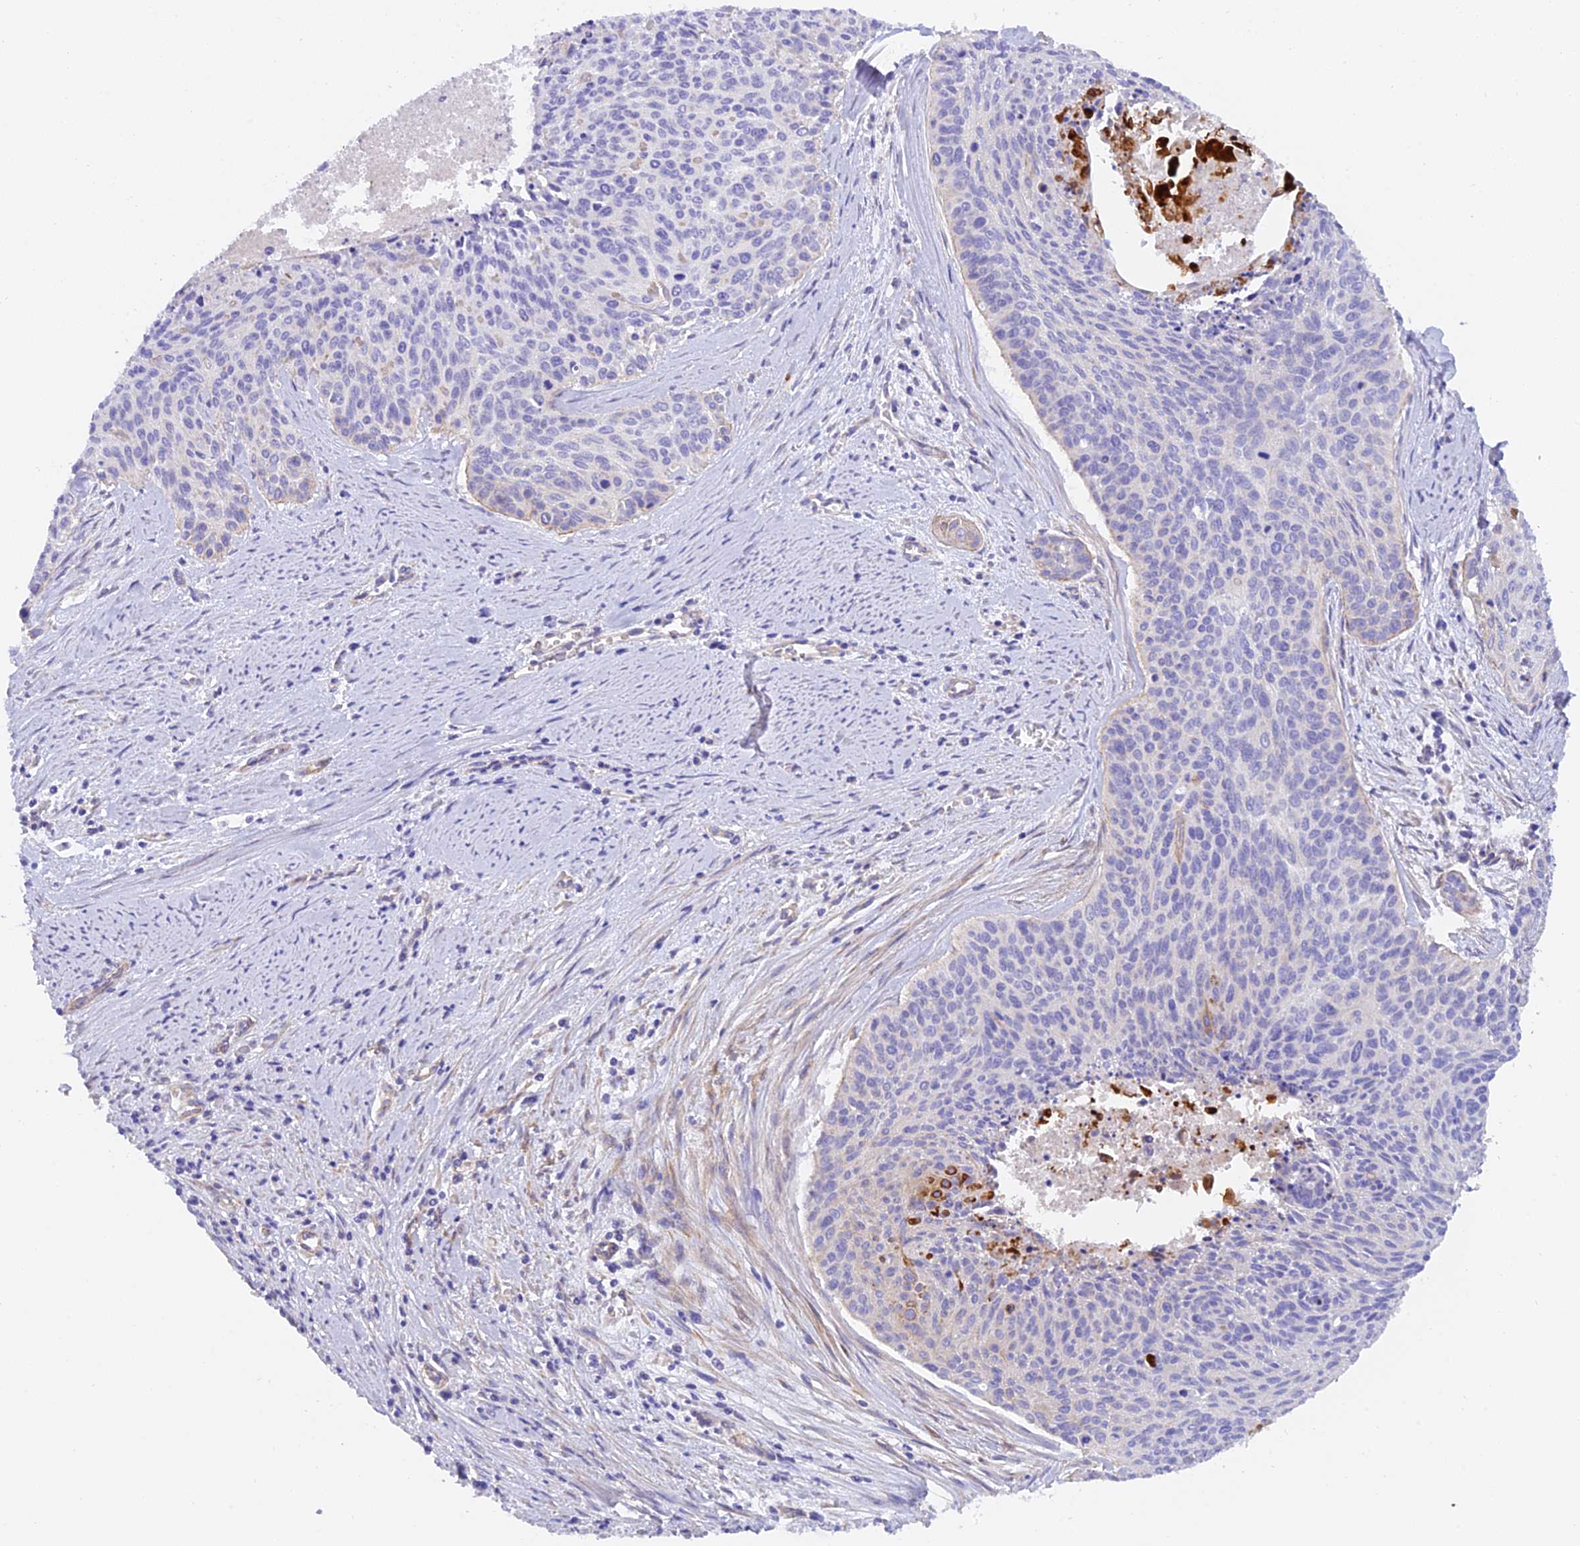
{"staining": {"intensity": "negative", "quantity": "none", "location": "none"}, "tissue": "cervical cancer", "cell_type": "Tumor cells", "image_type": "cancer", "snomed": [{"axis": "morphology", "description": "Squamous cell carcinoma, NOS"}, {"axis": "topography", "description": "Cervix"}], "caption": "High magnification brightfield microscopy of squamous cell carcinoma (cervical) stained with DAB (3,3'-diaminobenzidine) (brown) and counterstained with hematoxylin (blue): tumor cells show no significant positivity.", "gene": "C17orf67", "patient": {"sex": "female", "age": 55}}